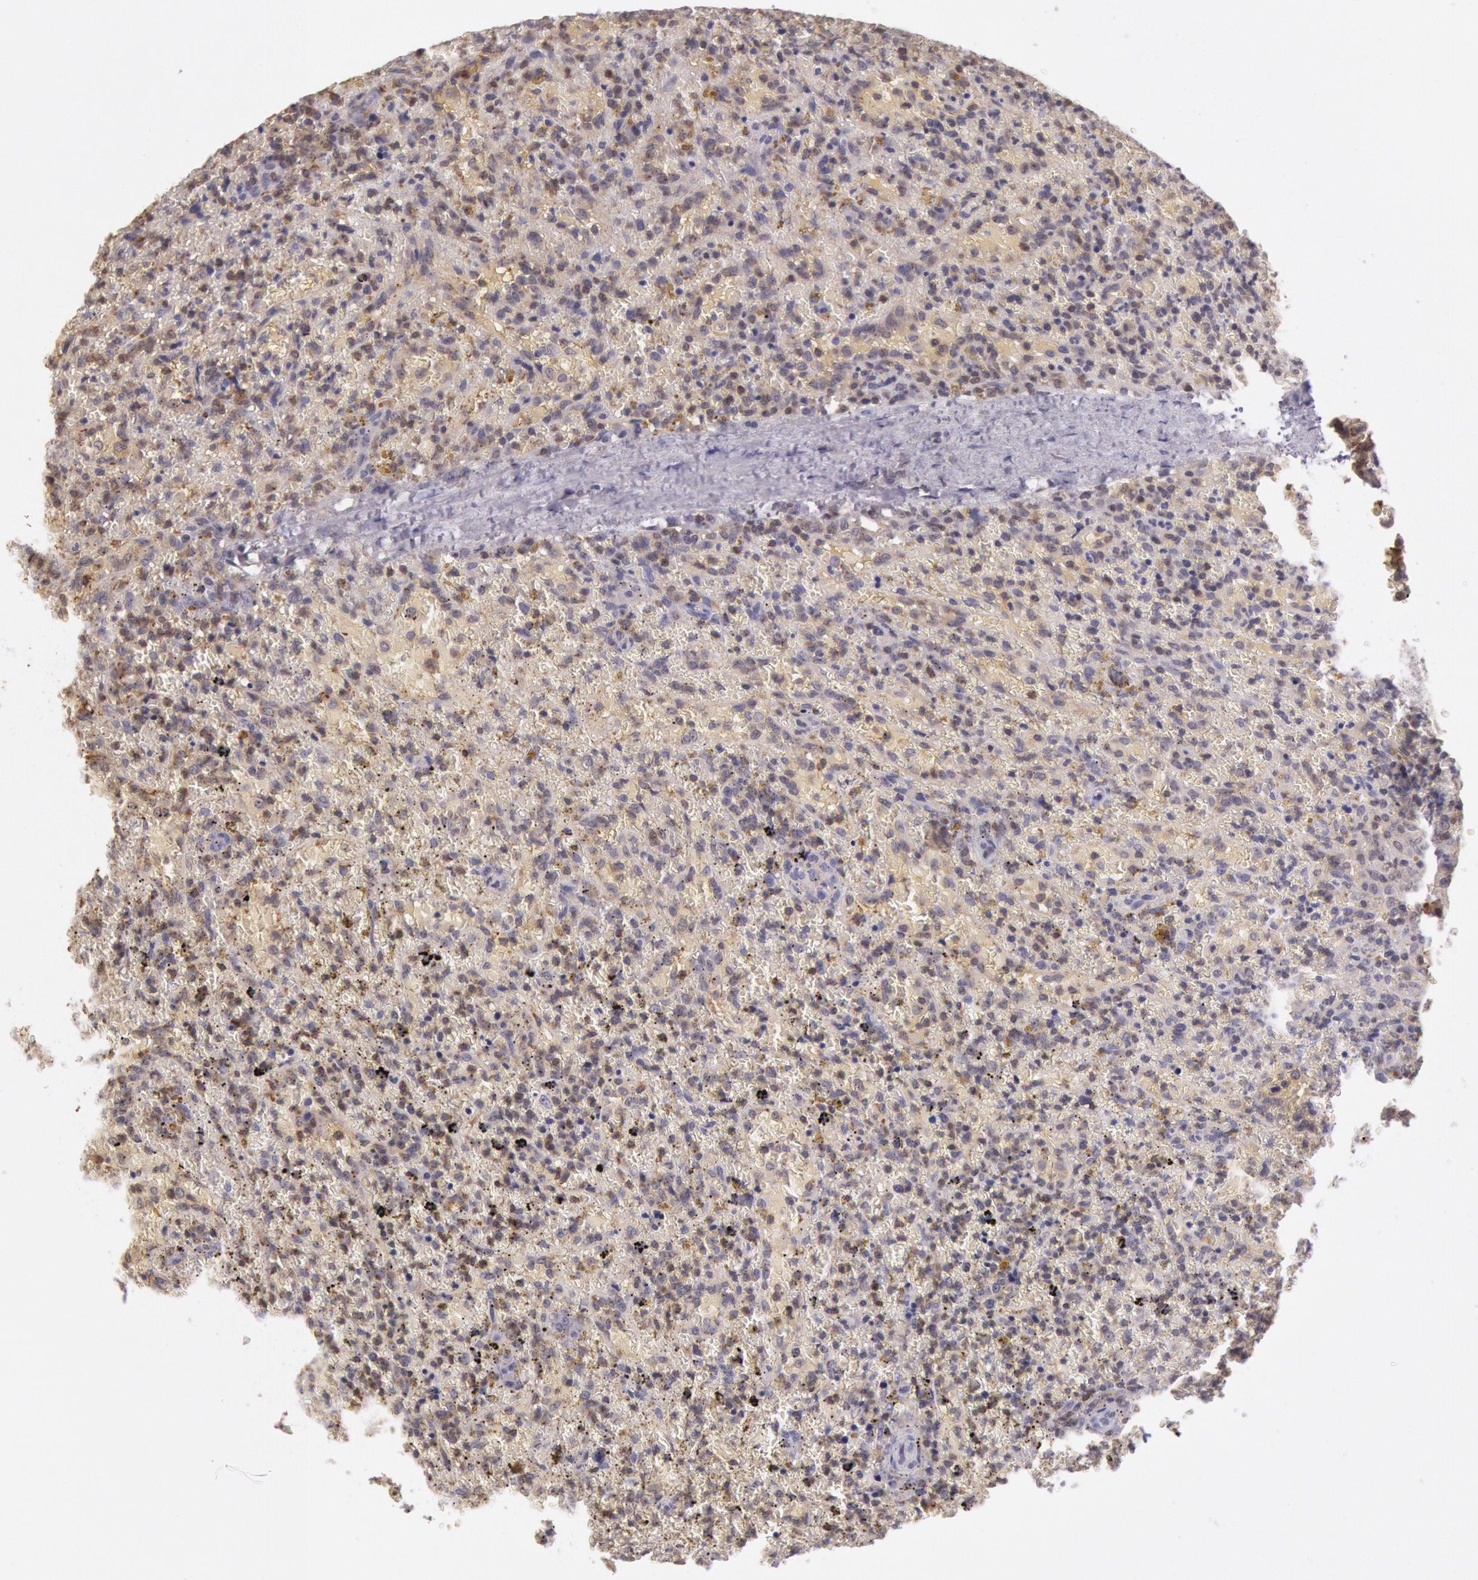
{"staining": {"intensity": "weak", "quantity": "25%-75%", "location": "cytoplasmic/membranous"}, "tissue": "lymphoma", "cell_type": "Tumor cells", "image_type": "cancer", "snomed": [{"axis": "morphology", "description": "Malignant lymphoma, non-Hodgkin's type, High grade"}, {"axis": "topography", "description": "Spleen"}, {"axis": "topography", "description": "Lymph node"}], "caption": "Malignant lymphoma, non-Hodgkin's type (high-grade) stained for a protein (brown) displays weak cytoplasmic/membranous positive expression in approximately 25%-75% of tumor cells.", "gene": "HIF1A", "patient": {"sex": "female", "age": 70}}